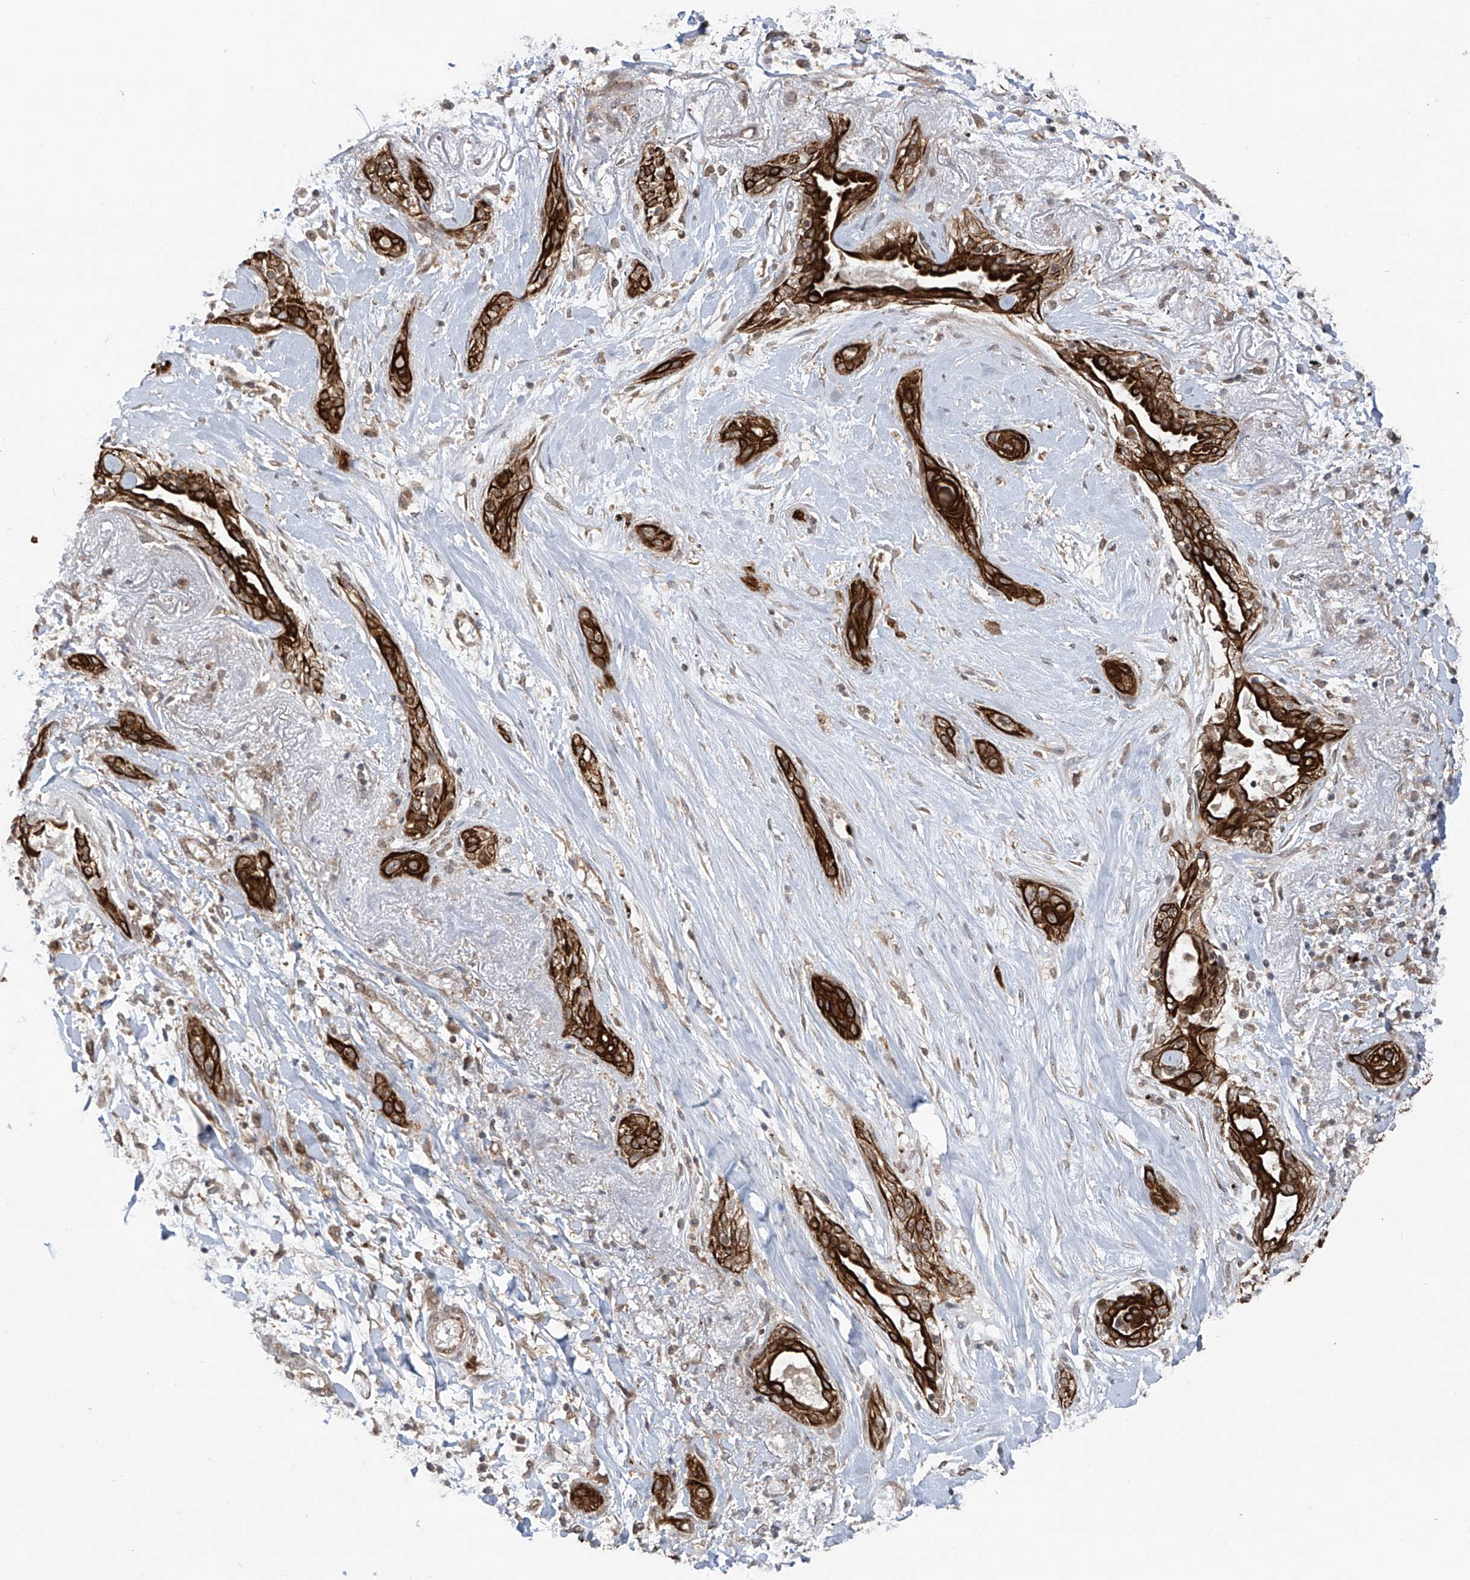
{"staining": {"intensity": "strong", "quantity": ">75%", "location": "cytoplasmic/membranous"}, "tissue": "lung cancer", "cell_type": "Tumor cells", "image_type": "cancer", "snomed": [{"axis": "morphology", "description": "Squamous cell carcinoma, NOS"}, {"axis": "topography", "description": "Lung"}], "caption": "Immunohistochemical staining of human squamous cell carcinoma (lung) shows high levels of strong cytoplasmic/membranous protein staining in about >75% of tumor cells.", "gene": "TRIM67", "patient": {"sex": "female", "age": 47}}